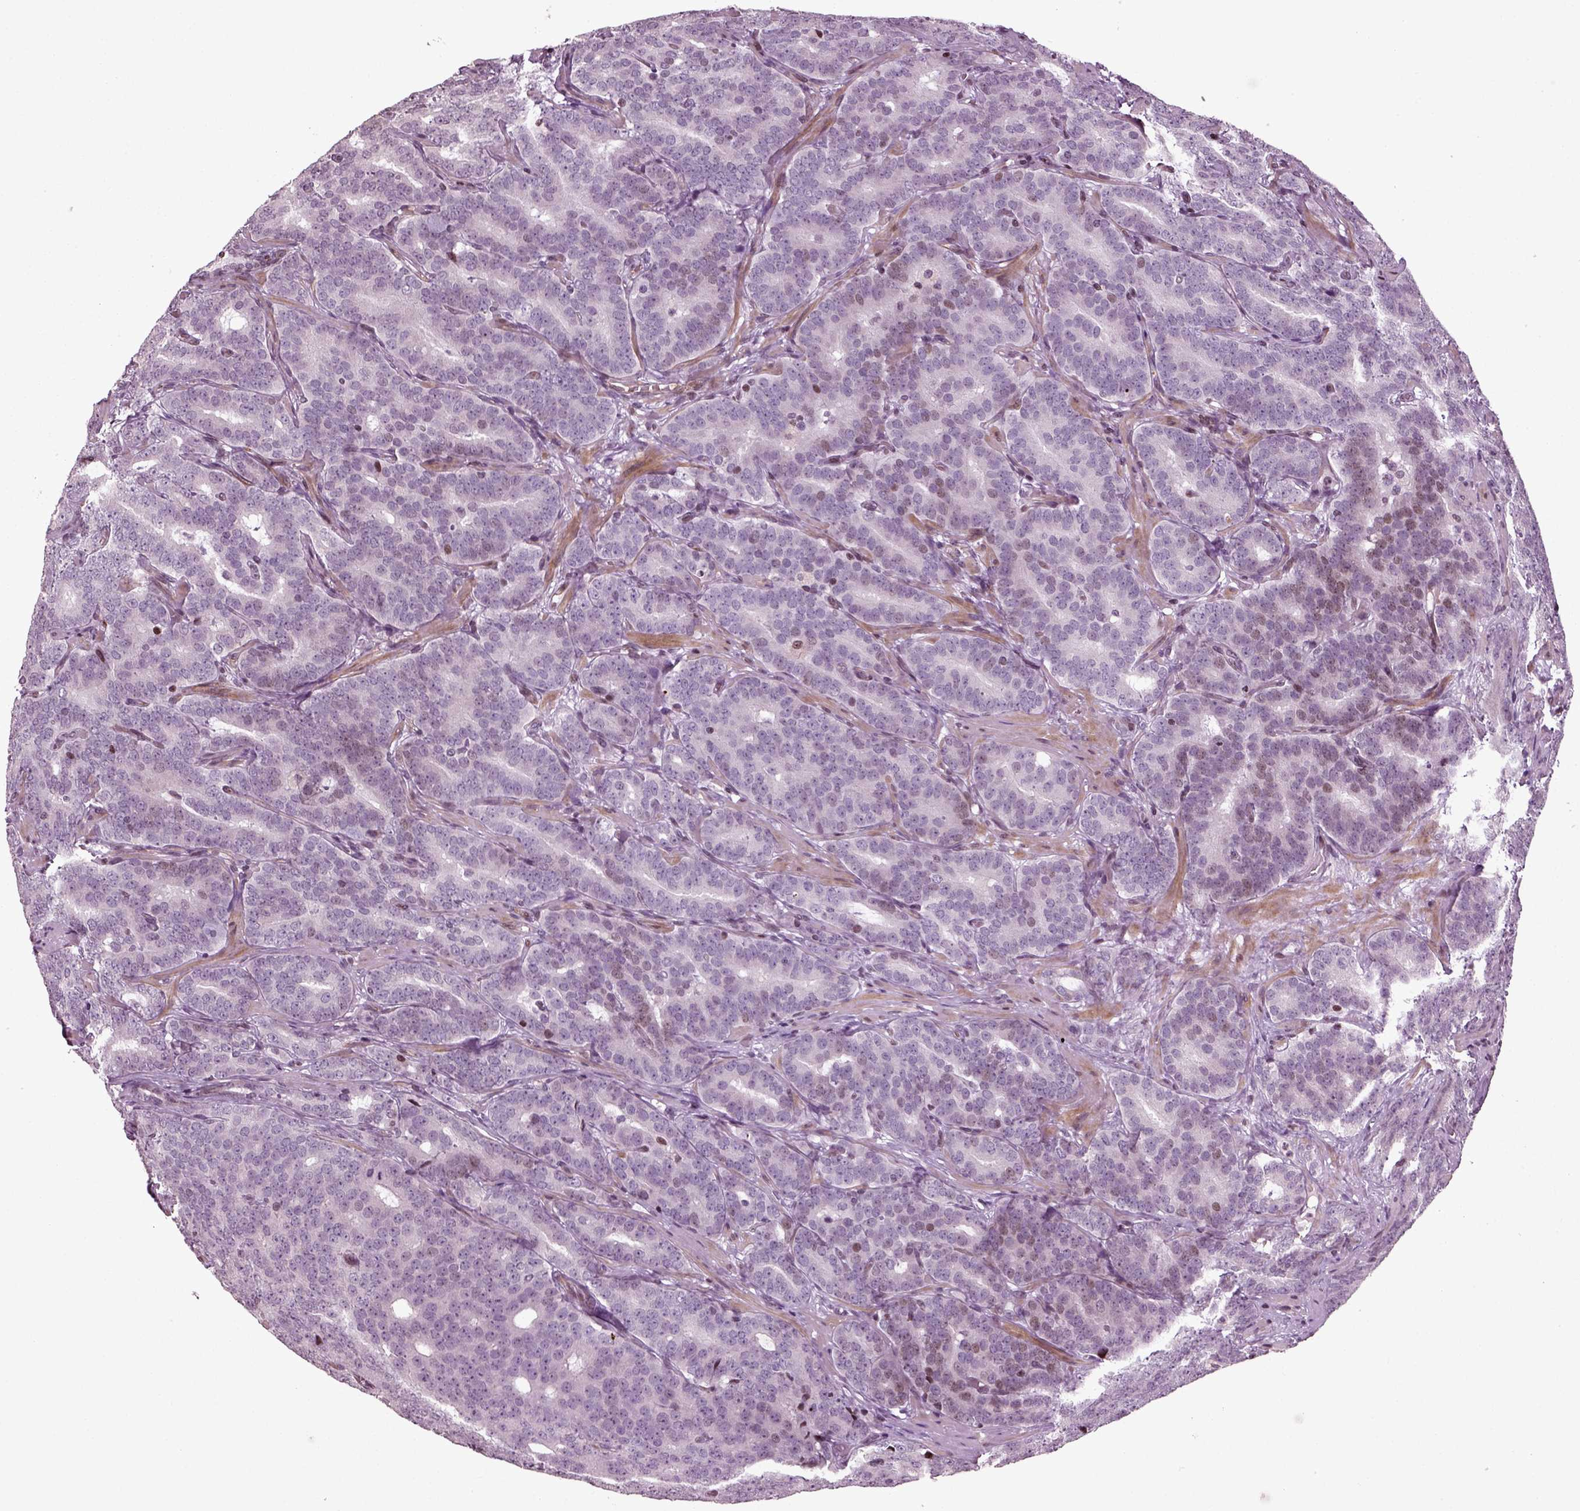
{"staining": {"intensity": "moderate", "quantity": "<25%", "location": "nuclear"}, "tissue": "prostate cancer", "cell_type": "Tumor cells", "image_type": "cancer", "snomed": [{"axis": "morphology", "description": "Adenocarcinoma, NOS"}, {"axis": "topography", "description": "Prostate"}], "caption": "Immunohistochemical staining of human prostate adenocarcinoma reveals moderate nuclear protein positivity in approximately <25% of tumor cells. Ihc stains the protein in brown and the nuclei are stained blue.", "gene": "HEYL", "patient": {"sex": "male", "age": 71}}